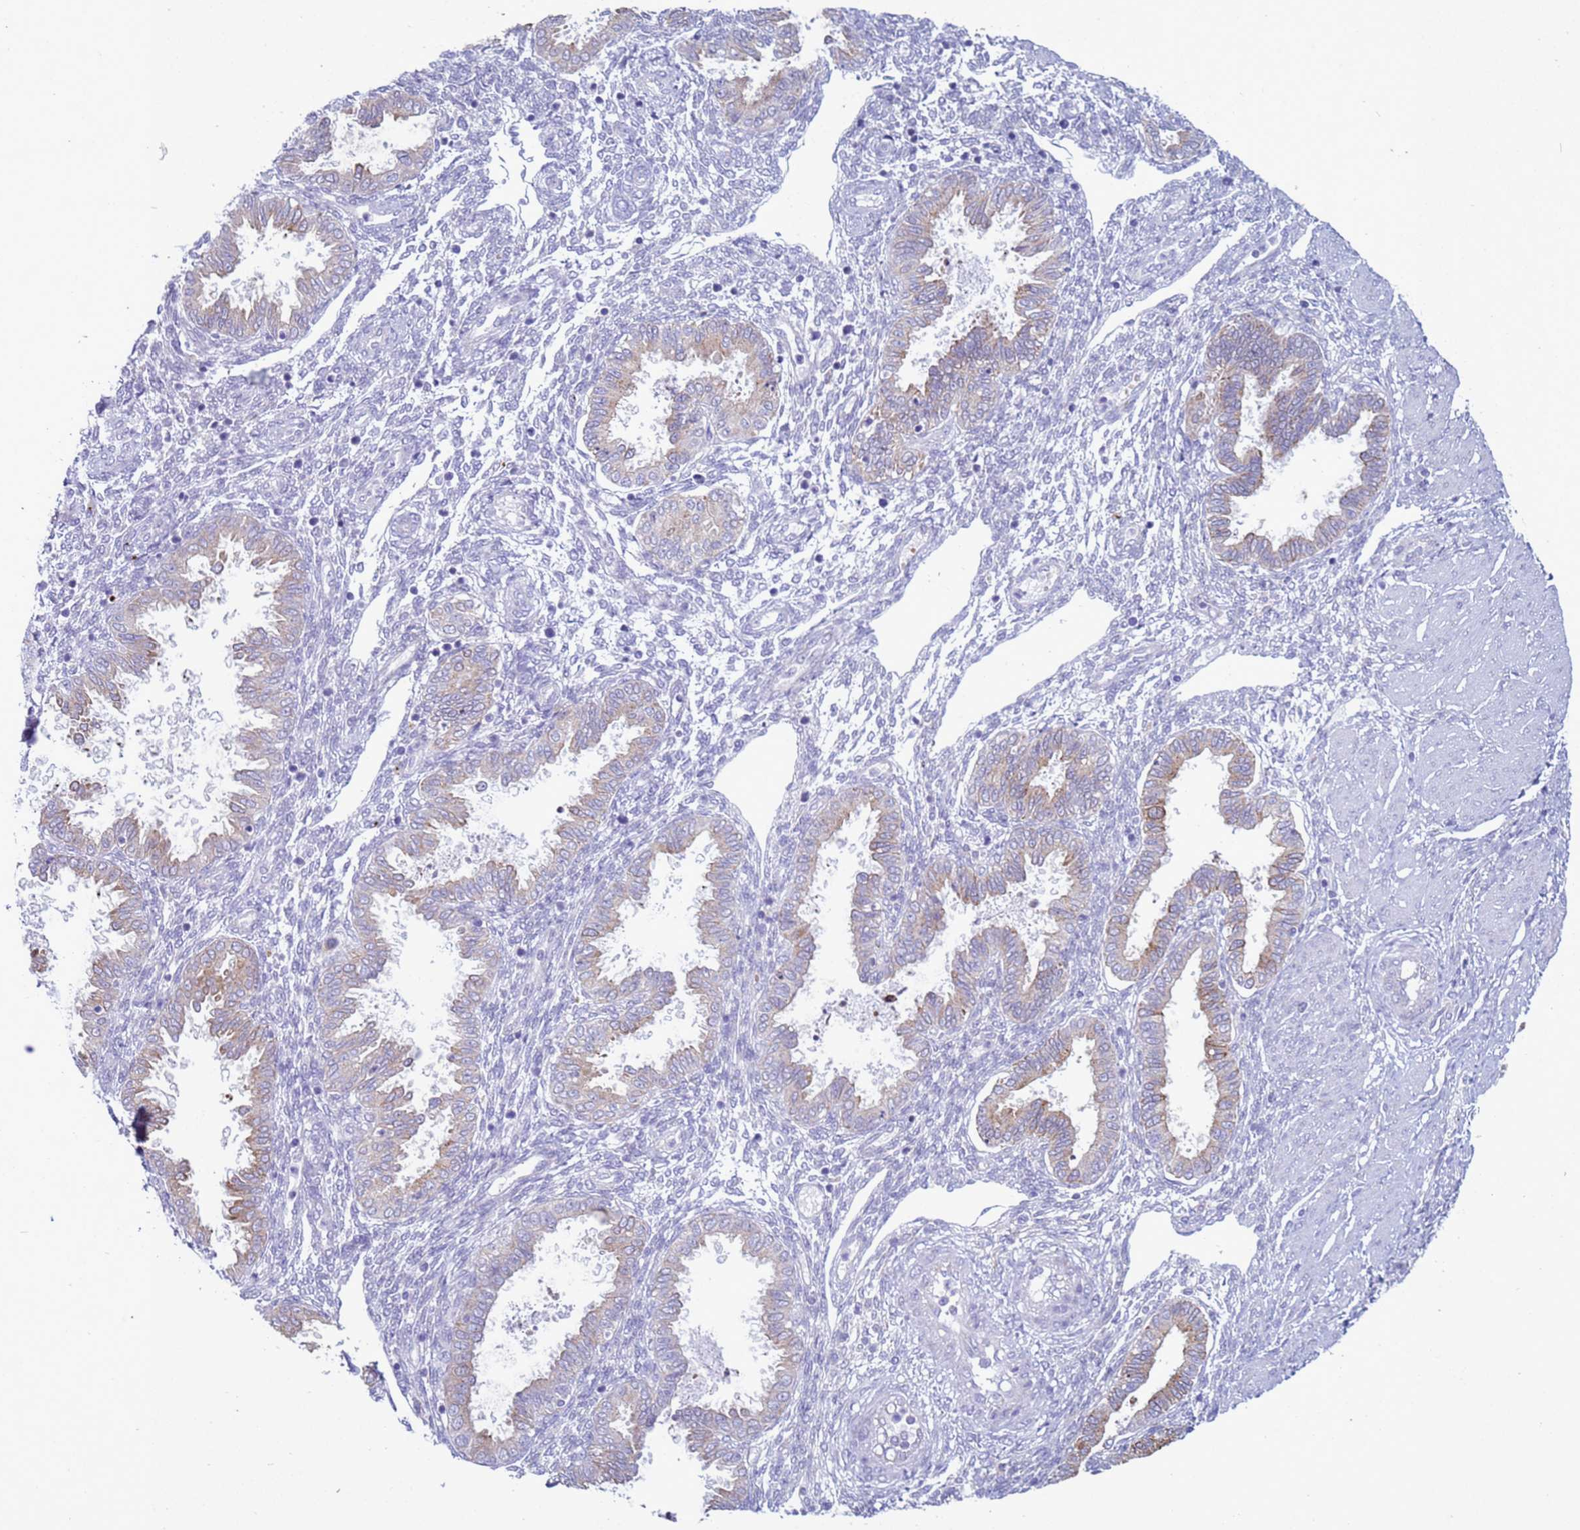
{"staining": {"intensity": "negative", "quantity": "none", "location": "none"}, "tissue": "endometrium", "cell_type": "Cells in endometrial stroma", "image_type": "normal", "snomed": [{"axis": "morphology", "description": "Normal tissue, NOS"}, {"axis": "topography", "description": "Endometrium"}], "caption": "This is a image of IHC staining of unremarkable endometrium, which shows no staining in cells in endometrial stroma. (DAB IHC, high magnification).", "gene": "ABHD17B", "patient": {"sex": "female", "age": 33}}